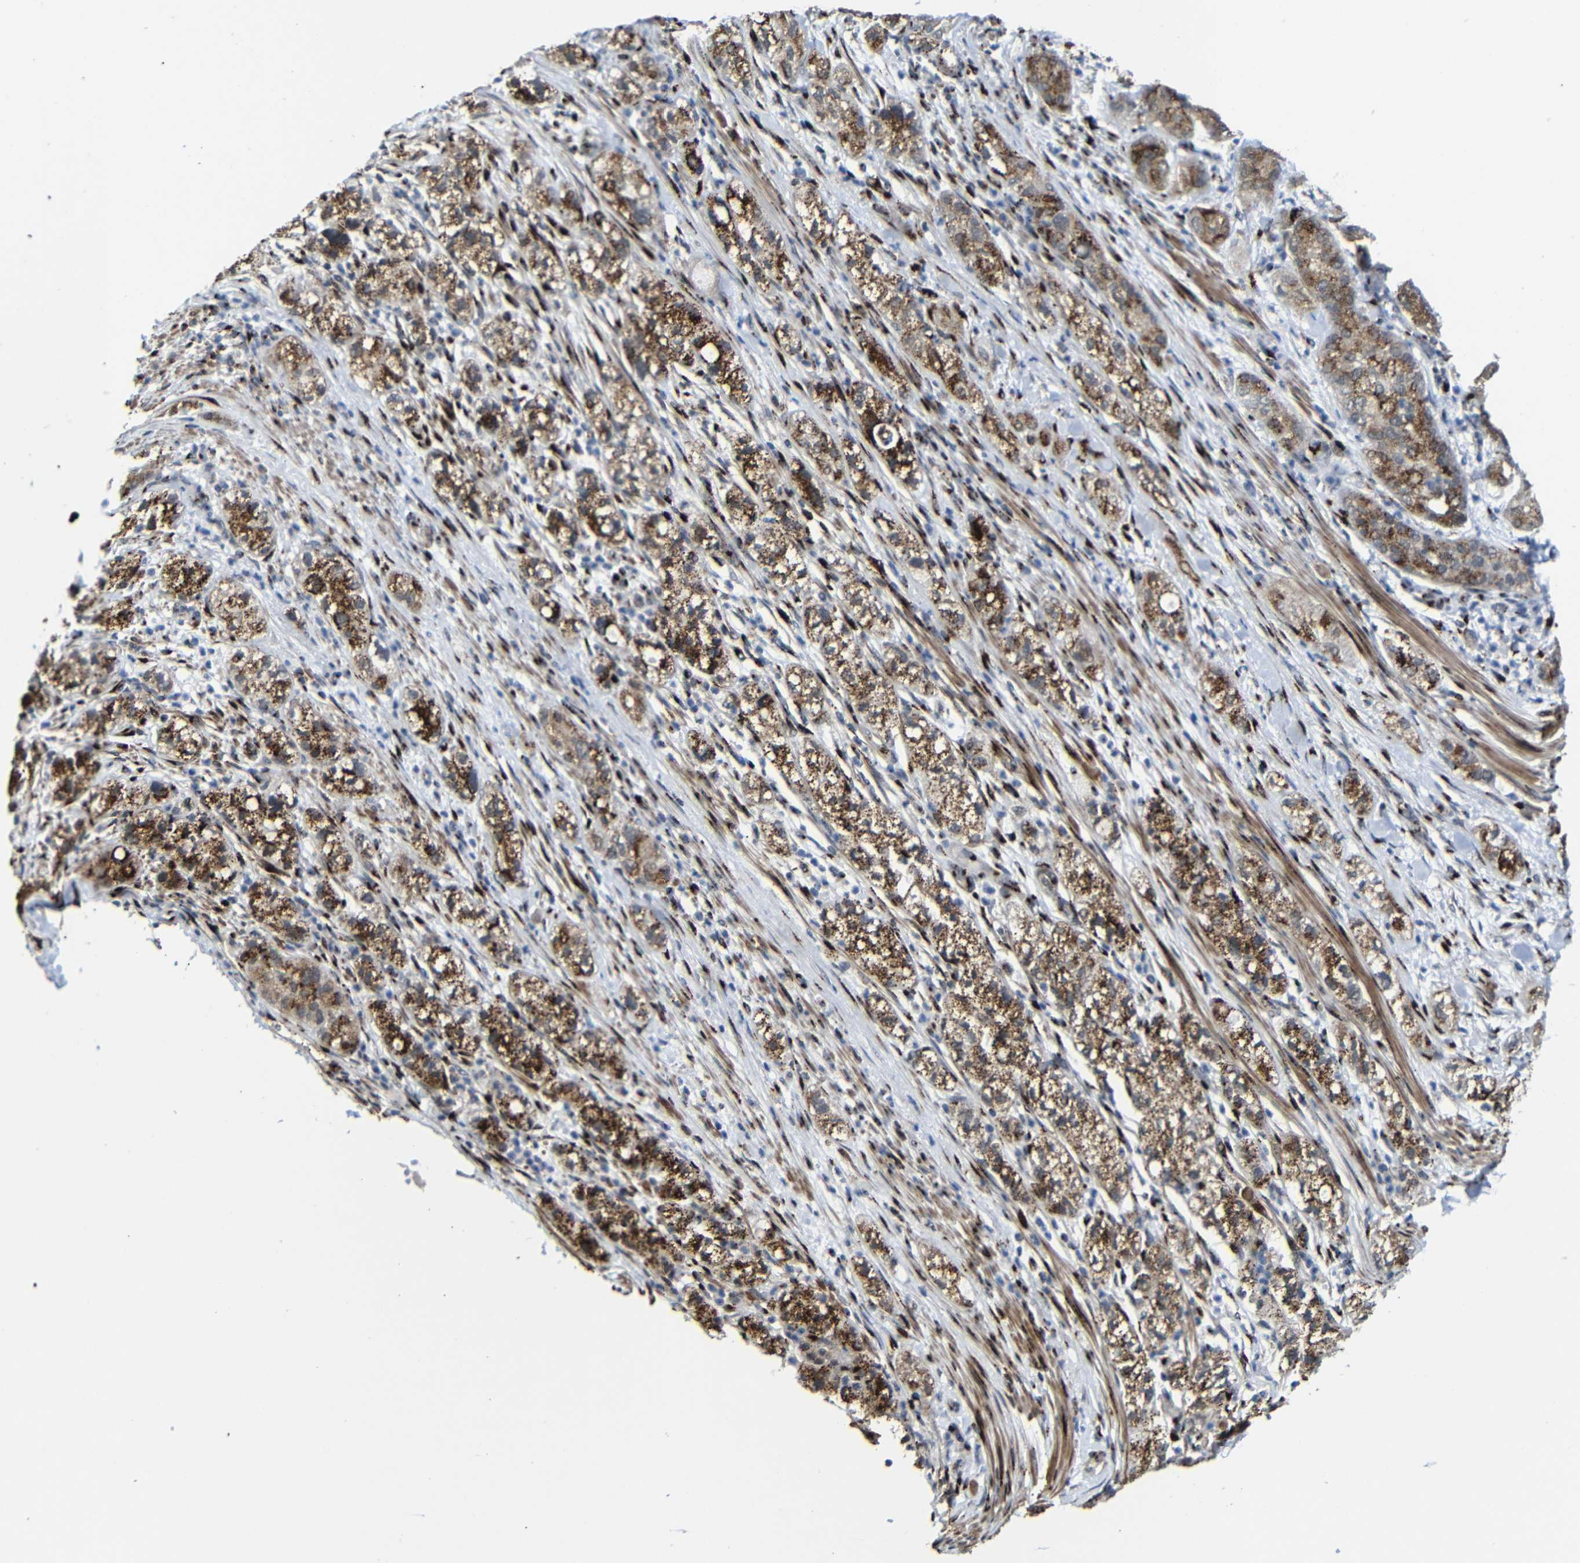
{"staining": {"intensity": "strong", "quantity": ">75%", "location": "cytoplasmic/membranous"}, "tissue": "pancreatic cancer", "cell_type": "Tumor cells", "image_type": "cancer", "snomed": [{"axis": "morphology", "description": "Adenocarcinoma, NOS"}, {"axis": "topography", "description": "Pancreas"}], "caption": "Immunohistochemical staining of pancreatic cancer (adenocarcinoma) reveals high levels of strong cytoplasmic/membranous protein staining in approximately >75% of tumor cells.", "gene": "TGOLN2", "patient": {"sex": "female", "age": 78}}